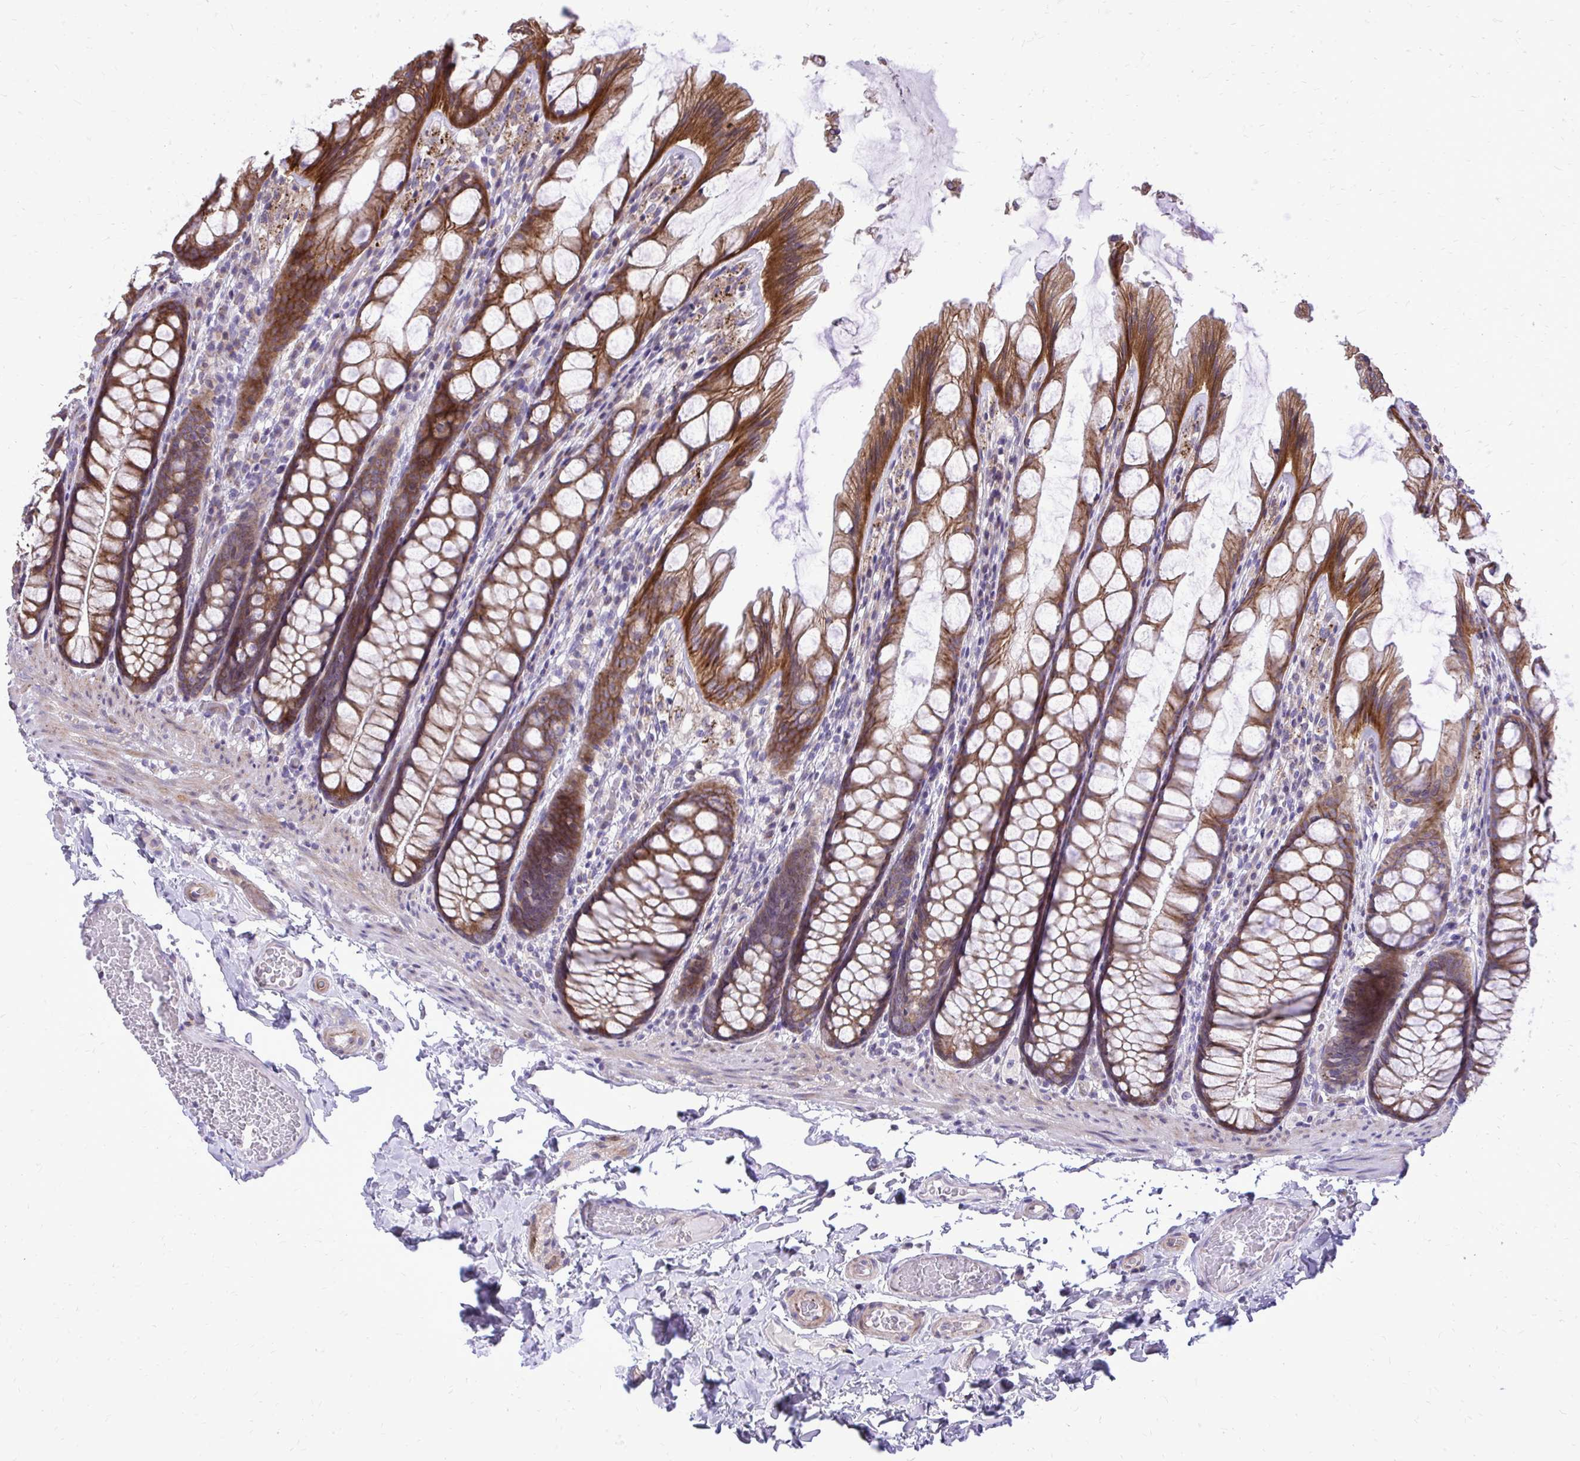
{"staining": {"intensity": "weak", "quantity": "25%-75%", "location": "cytoplasmic/membranous"}, "tissue": "colon", "cell_type": "Endothelial cells", "image_type": "normal", "snomed": [{"axis": "morphology", "description": "Normal tissue, NOS"}, {"axis": "topography", "description": "Colon"}], "caption": "A low amount of weak cytoplasmic/membranous staining is seen in approximately 25%-75% of endothelial cells in benign colon. Using DAB (3,3'-diaminobenzidine) (brown) and hematoxylin (blue) stains, captured at high magnification using brightfield microscopy.", "gene": "ABCC3", "patient": {"sex": "male", "age": 47}}